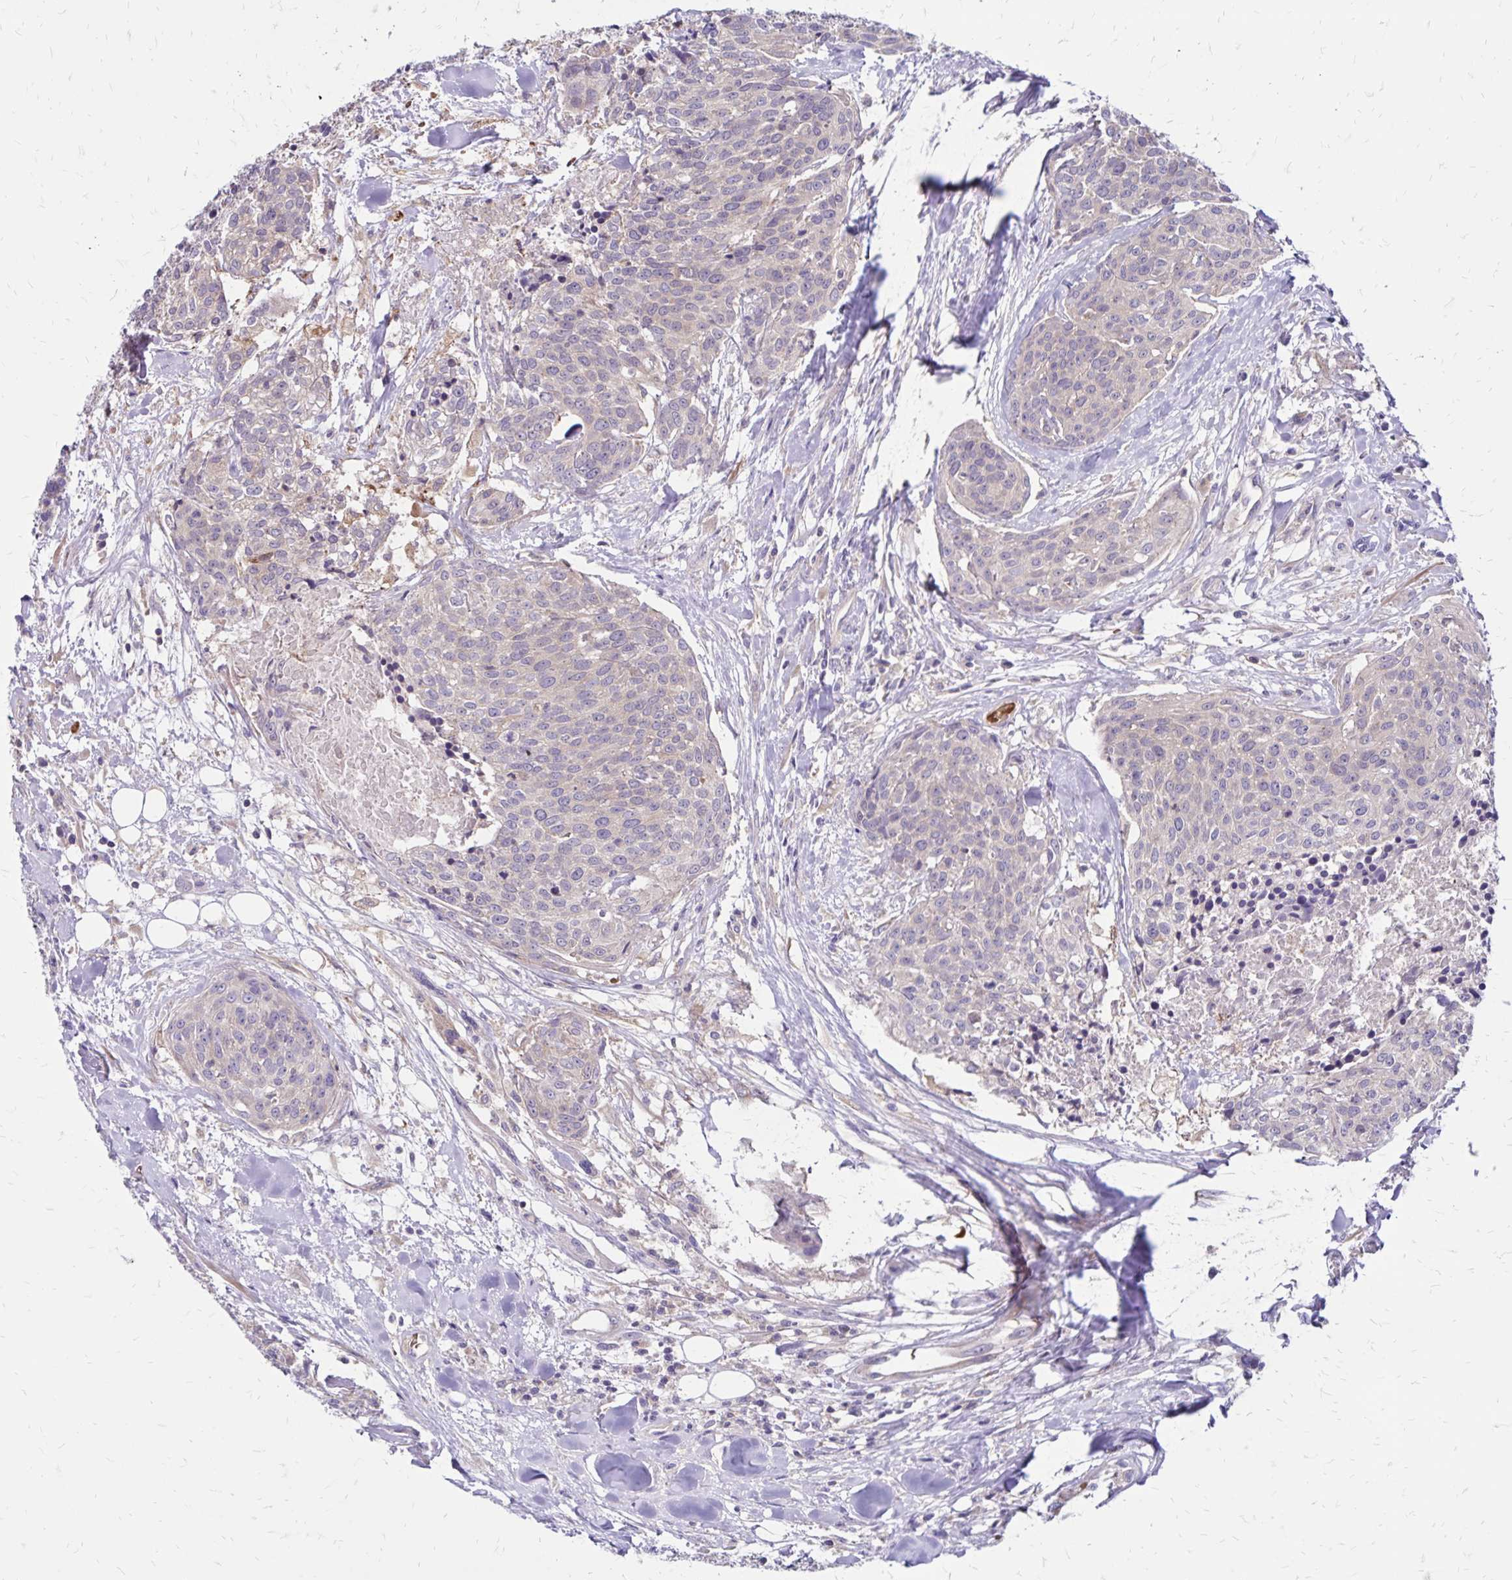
{"staining": {"intensity": "negative", "quantity": "none", "location": "none"}, "tissue": "head and neck cancer", "cell_type": "Tumor cells", "image_type": "cancer", "snomed": [{"axis": "morphology", "description": "Squamous cell carcinoma, NOS"}, {"axis": "topography", "description": "Oral tissue"}, {"axis": "topography", "description": "Head-Neck"}], "caption": "The photomicrograph exhibits no staining of tumor cells in head and neck squamous cell carcinoma. Nuclei are stained in blue.", "gene": "FSD1", "patient": {"sex": "male", "age": 64}}